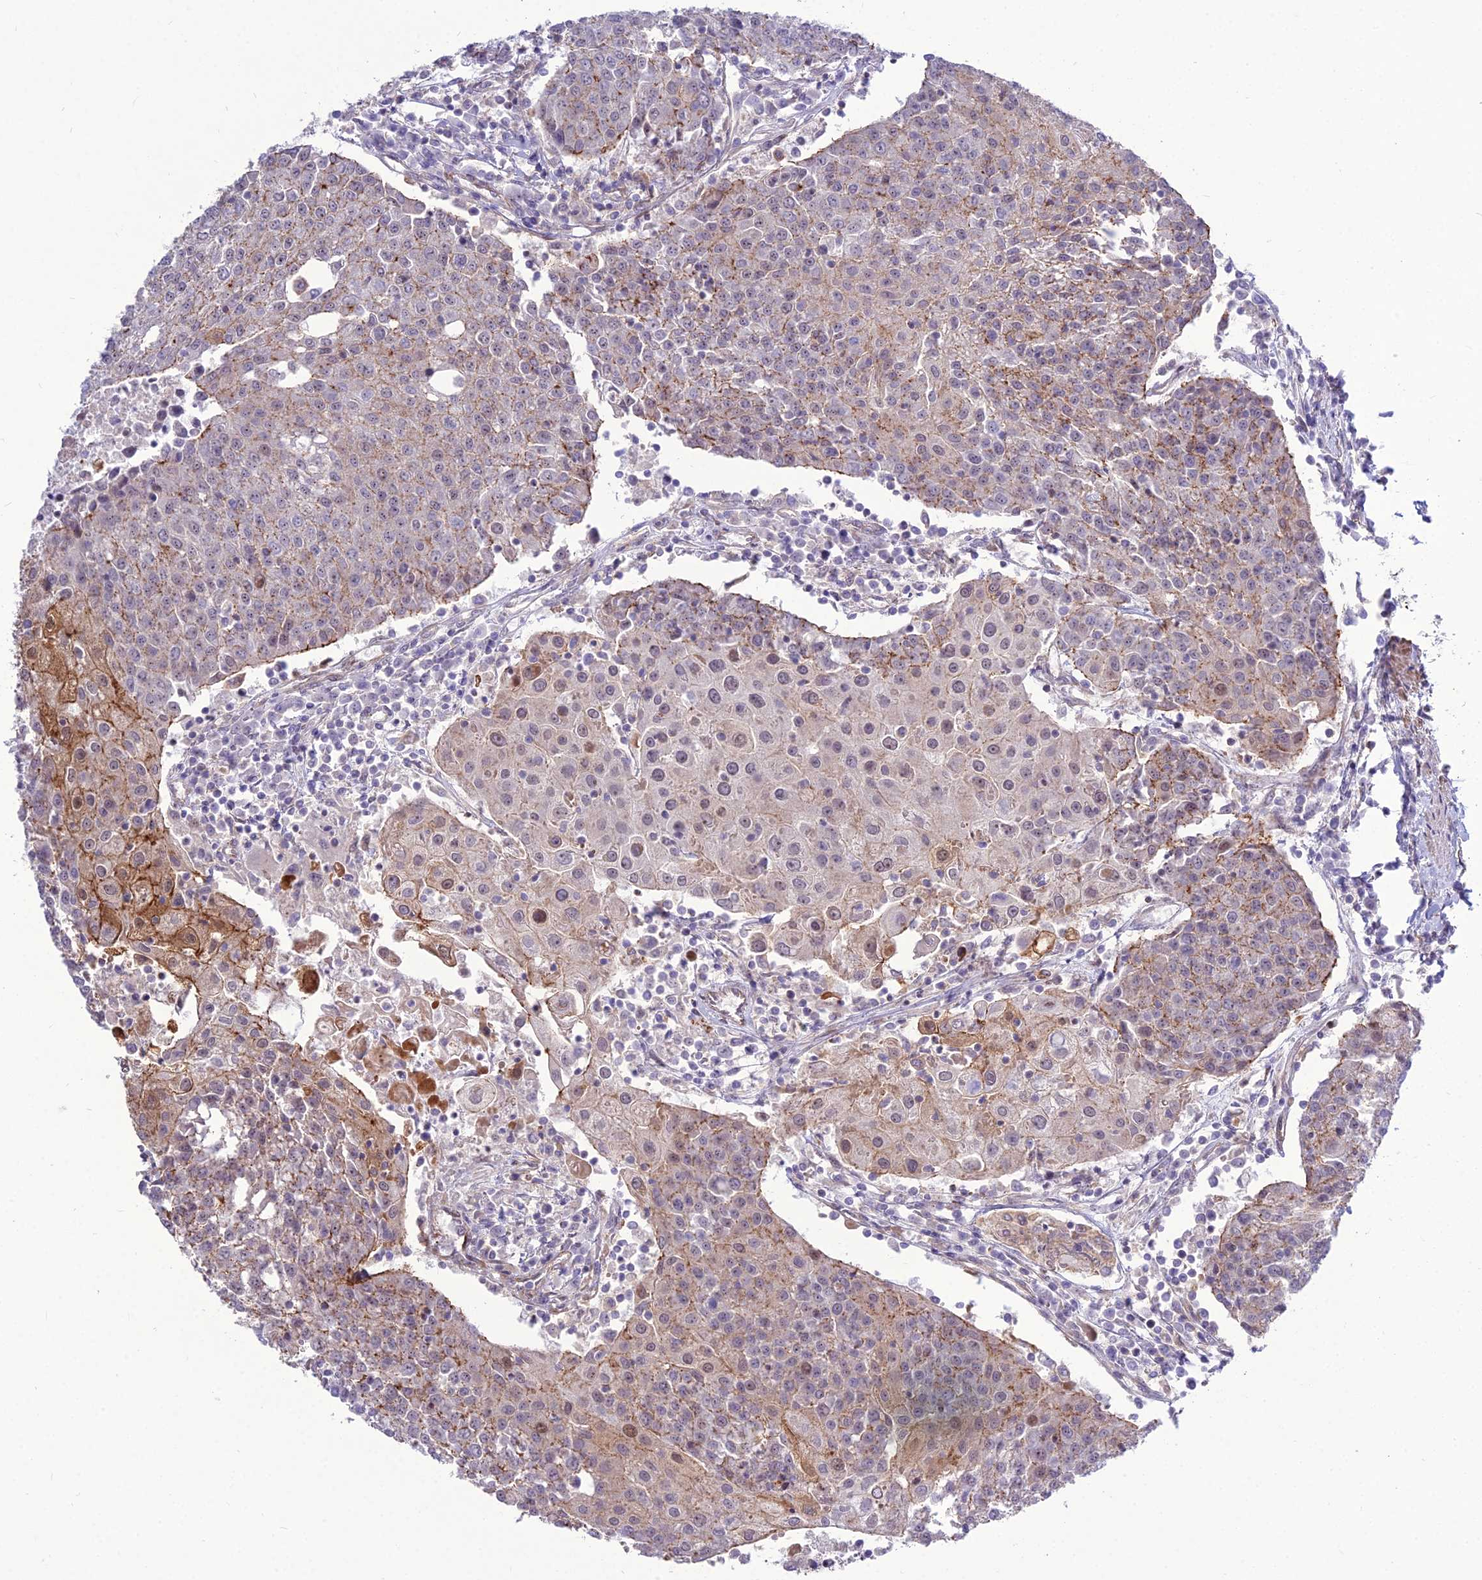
{"staining": {"intensity": "moderate", "quantity": "<25%", "location": "cytoplasmic/membranous,nuclear"}, "tissue": "urothelial cancer", "cell_type": "Tumor cells", "image_type": "cancer", "snomed": [{"axis": "morphology", "description": "Urothelial carcinoma, High grade"}, {"axis": "topography", "description": "Urinary bladder"}], "caption": "Protein staining shows moderate cytoplasmic/membranous and nuclear expression in approximately <25% of tumor cells in high-grade urothelial carcinoma. (DAB (3,3'-diaminobenzidine) IHC with brightfield microscopy, high magnification).", "gene": "TSPYL2", "patient": {"sex": "female", "age": 85}}